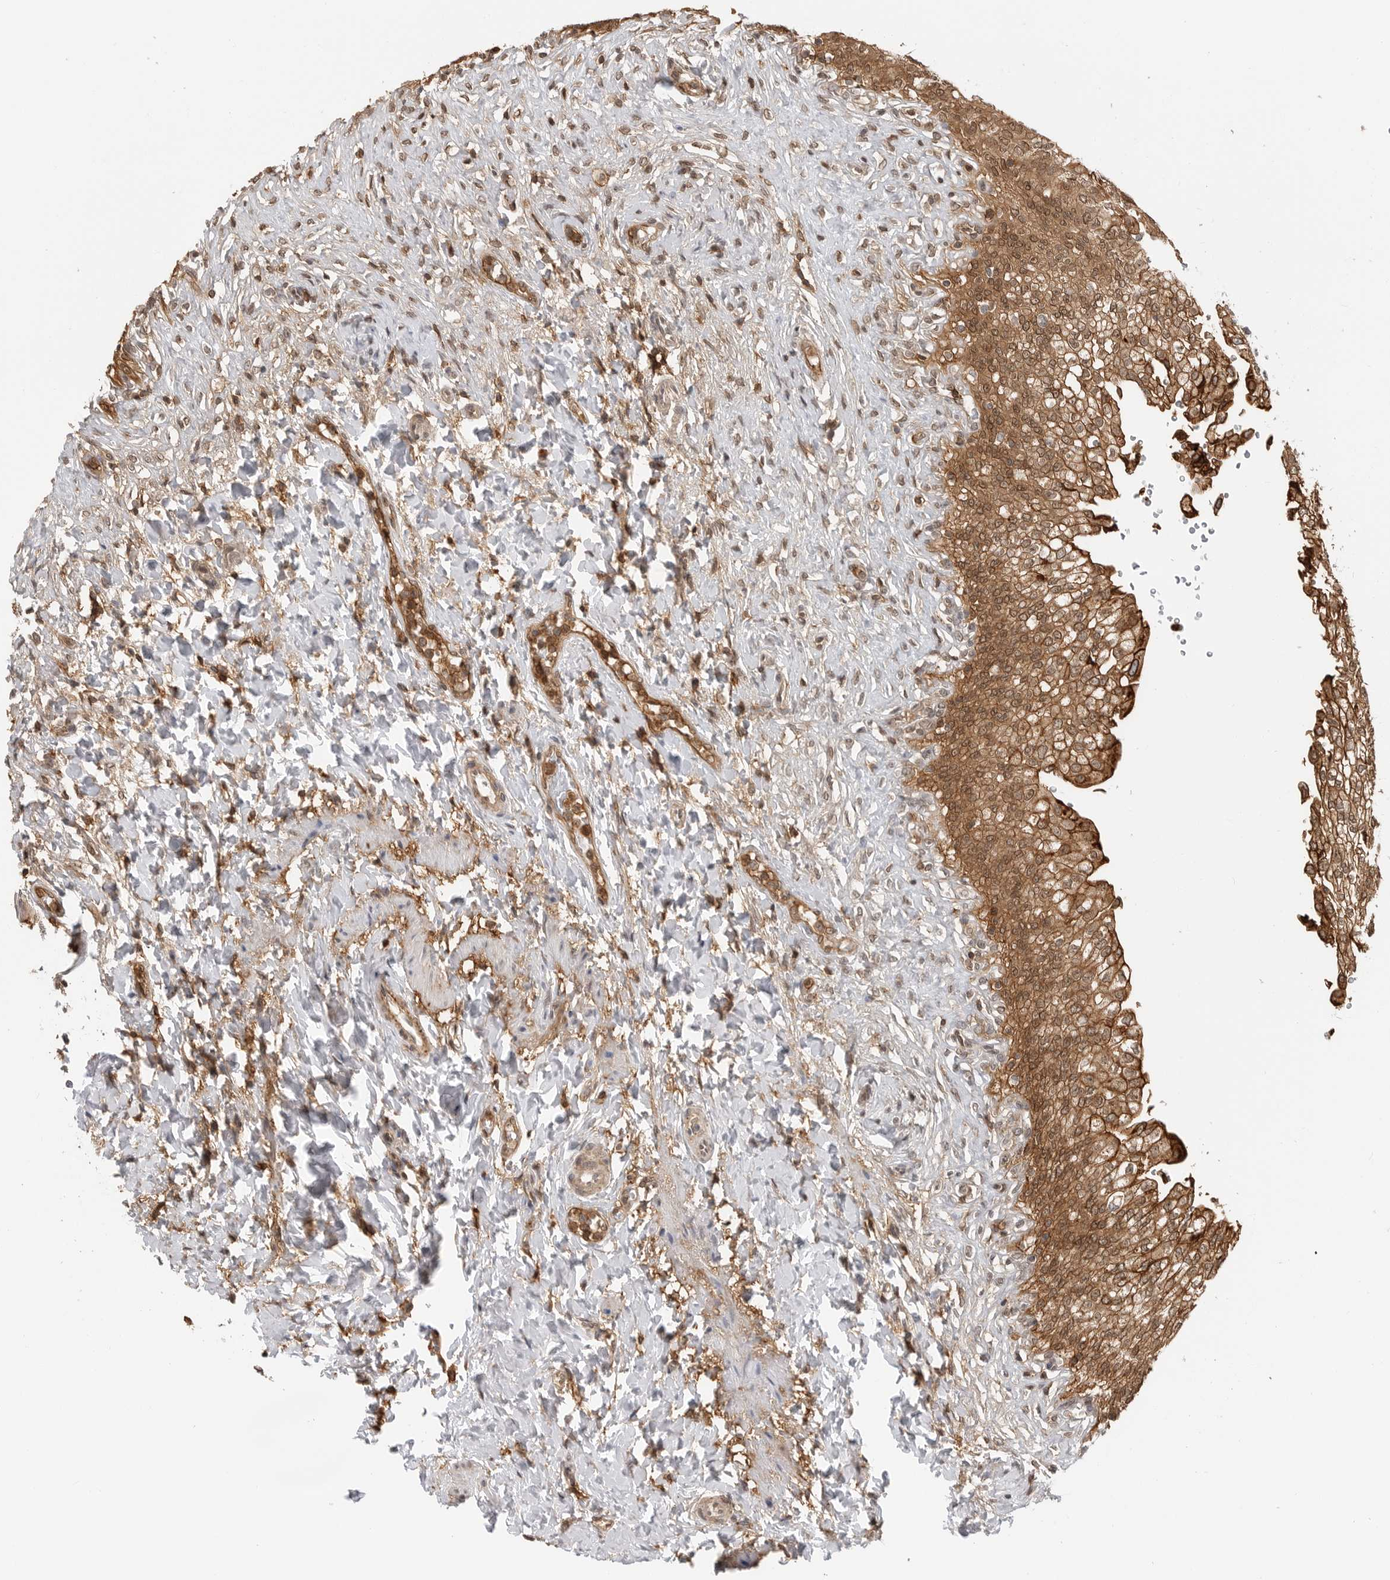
{"staining": {"intensity": "strong", "quantity": ">75%", "location": "cytoplasmic/membranous,nuclear"}, "tissue": "urinary bladder", "cell_type": "Urothelial cells", "image_type": "normal", "snomed": [{"axis": "morphology", "description": "Urothelial carcinoma, High grade"}, {"axis": "topography", "description": "Urinary bladder"}], "caption": "A high amount of strong cytoplasmic/membranous,nuclear expression is present in about >75% of urothelial cells in unremarkable urinary bladder. (Brightfield microscopy of DAB IHC at high magnification).", "gene": "ANXA11", "patient": {"sex": "male", "age": 46}}